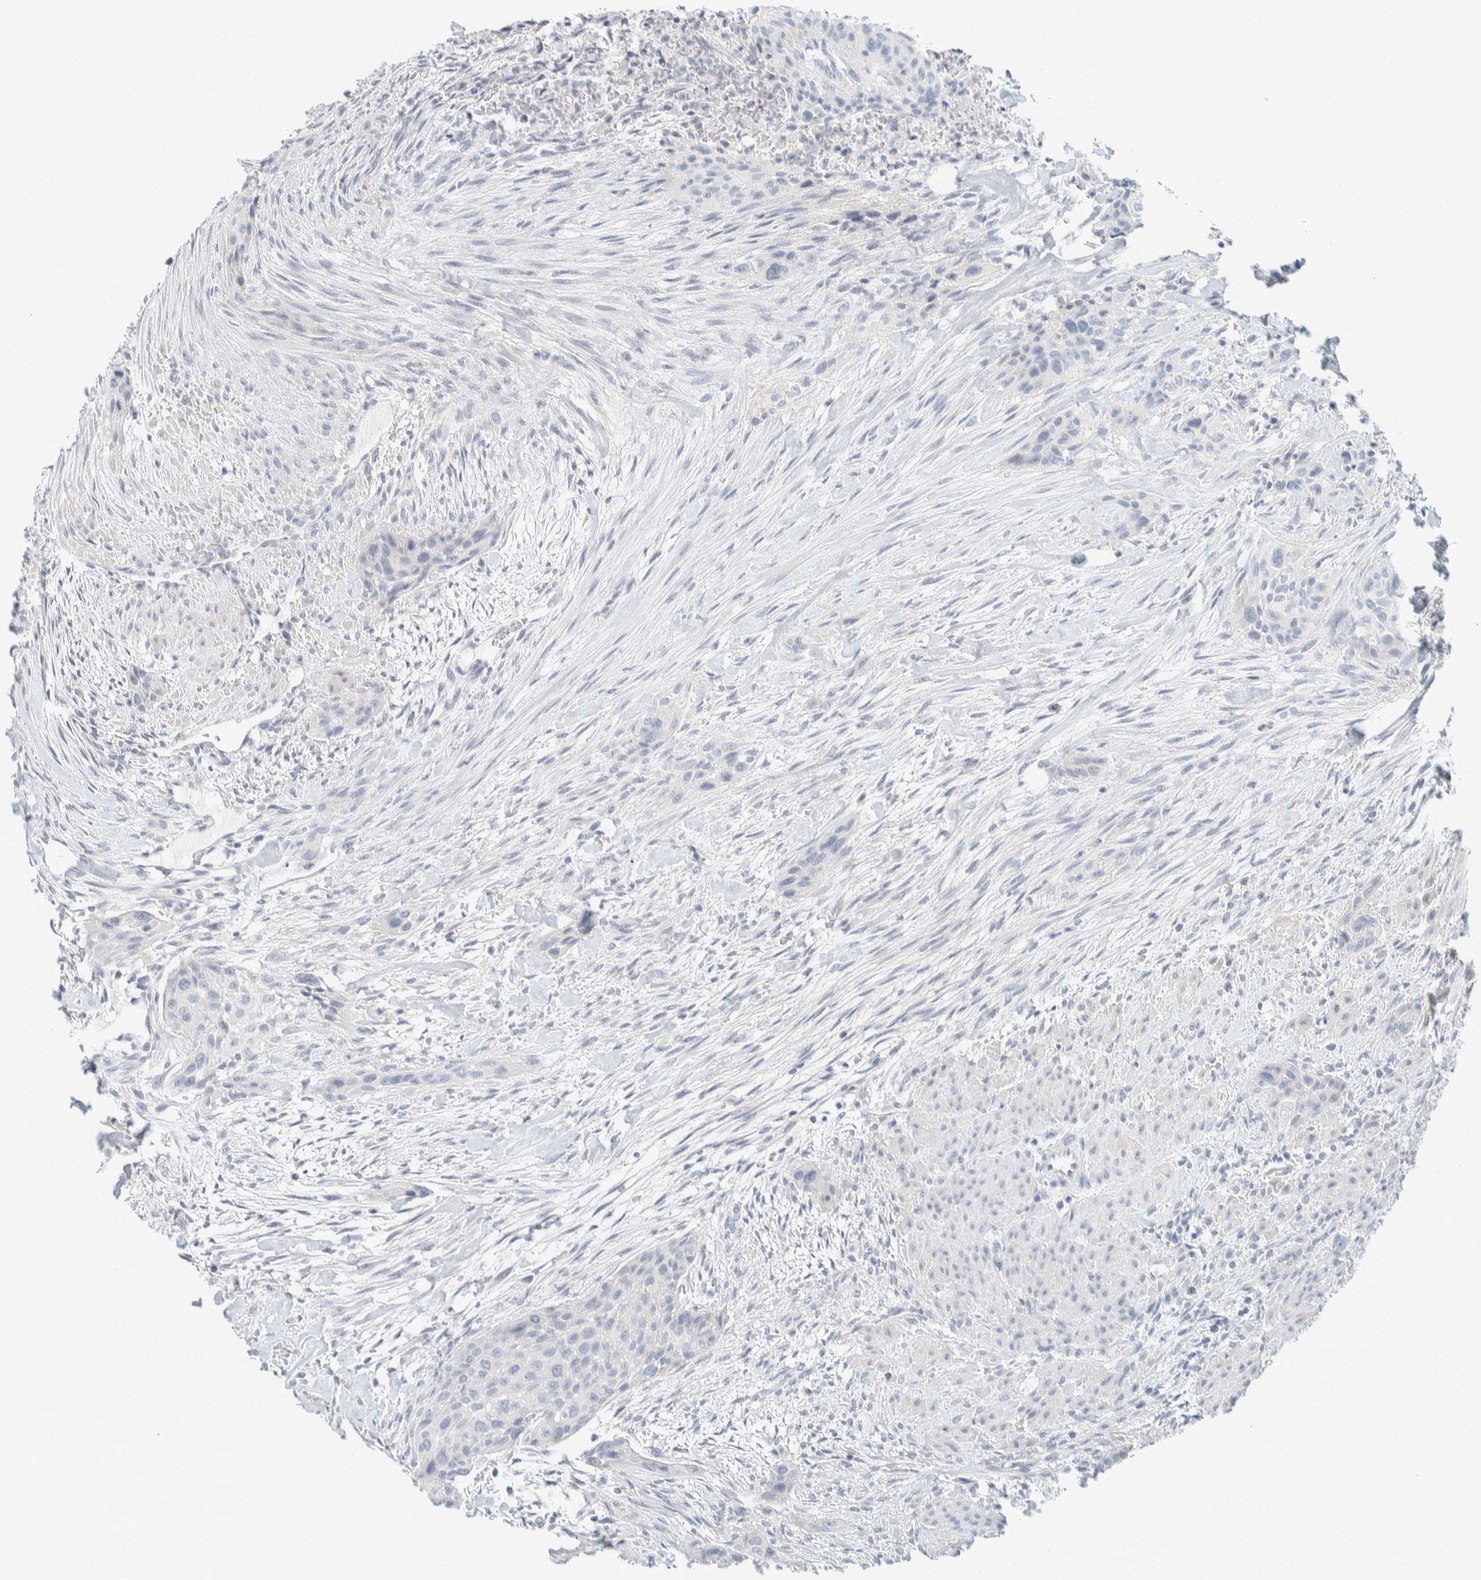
{"staining": {"intensity": "negative", "quantity": "none", "location": "none"}, "tissue": "urothelial cancer", "cell_type": "Tumor cells", "image_type": "cancer", "snomed": [{"axis": "morphology", "description": "Urothelial carcinoma, High grade"}, {"axis": "topography", "description": "Urinary bladder"}], "caption": "Human urothelial cancer stained for a protein using immunohistochemistry reveals no expression in tumor cells.", "gene": "ALOX12B", "patient": {"sex": "male", "age": 35}}